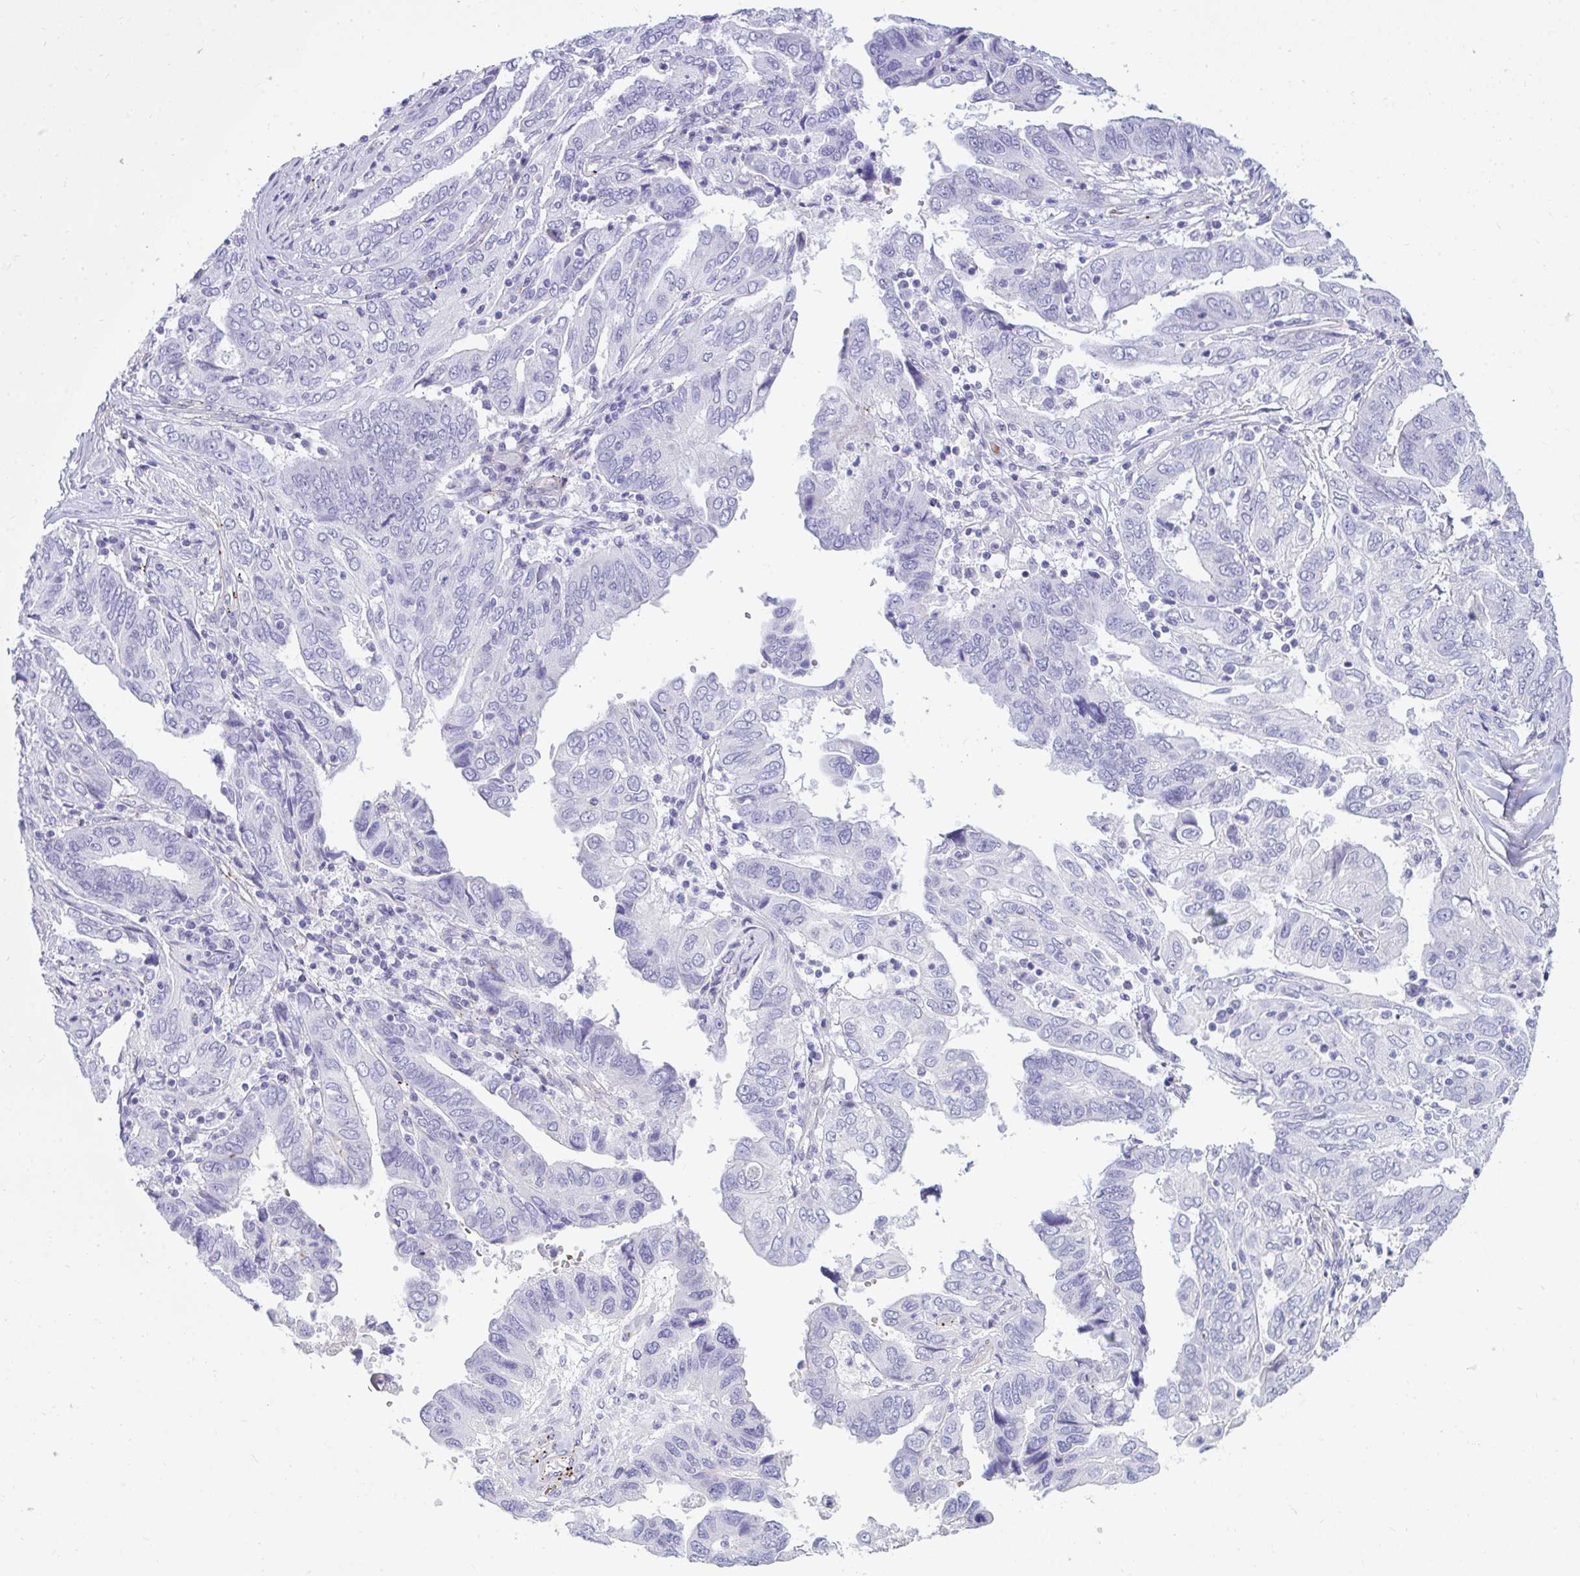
{"staining": {"intensity": "negative", "quantity": "none", "location": "none"}, "tissue": "ovarian cancer", "cell_type": "Tumor cells", "image_type": "cancer", "snomed": [{"axis": "morphology", "description": "Cystadenocarcinoma, serous, NOS"}, {"axis": "topography", "description": "Ovary"}], "caption": "This is an immunohistochemistry (IHC) image of ovarian cancer. There is no staining in tumor cells.", "gene": "UBL3", "patient": {"sex": "female", "age": 79}}